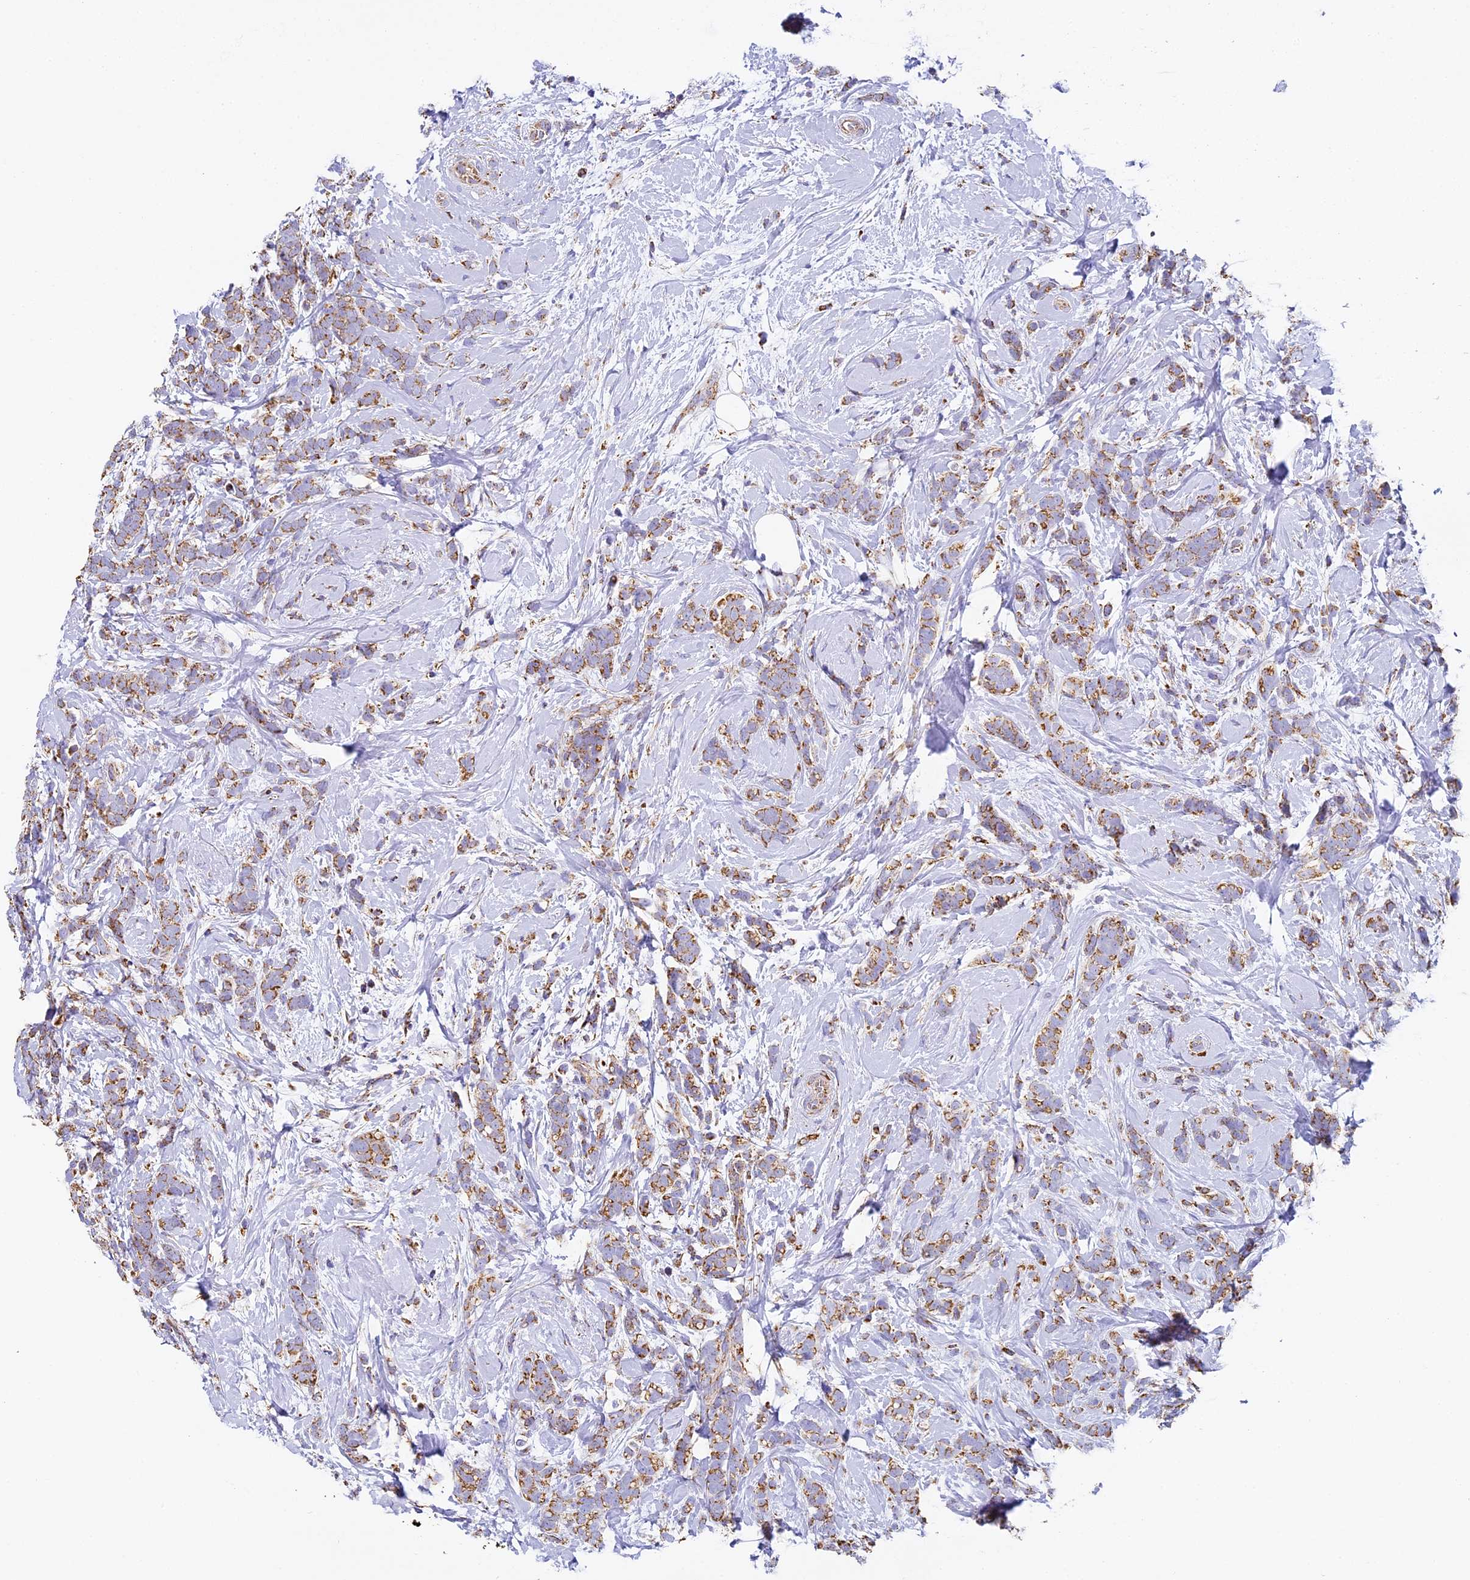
{"staining": {"intensity": "moderate", "quantity": ">75%", "location": "cytoplasmic/membranous"}, "tissue": "breast cancer", "cell_type": "Tumor cells", "image_type": "cancer", "snomed": [{"axis": "morphology", "description": "Lobular carcinoma"}, {"axis": "topography", "description": "Breast"}], "caption": "Moderate cytoplasmic/membranous staining for a protein is identified in about >75% of tumor cells of breast cancer using IHC.", "gene": "STK17A", "patient": {"sex": "female", "age": 58}}